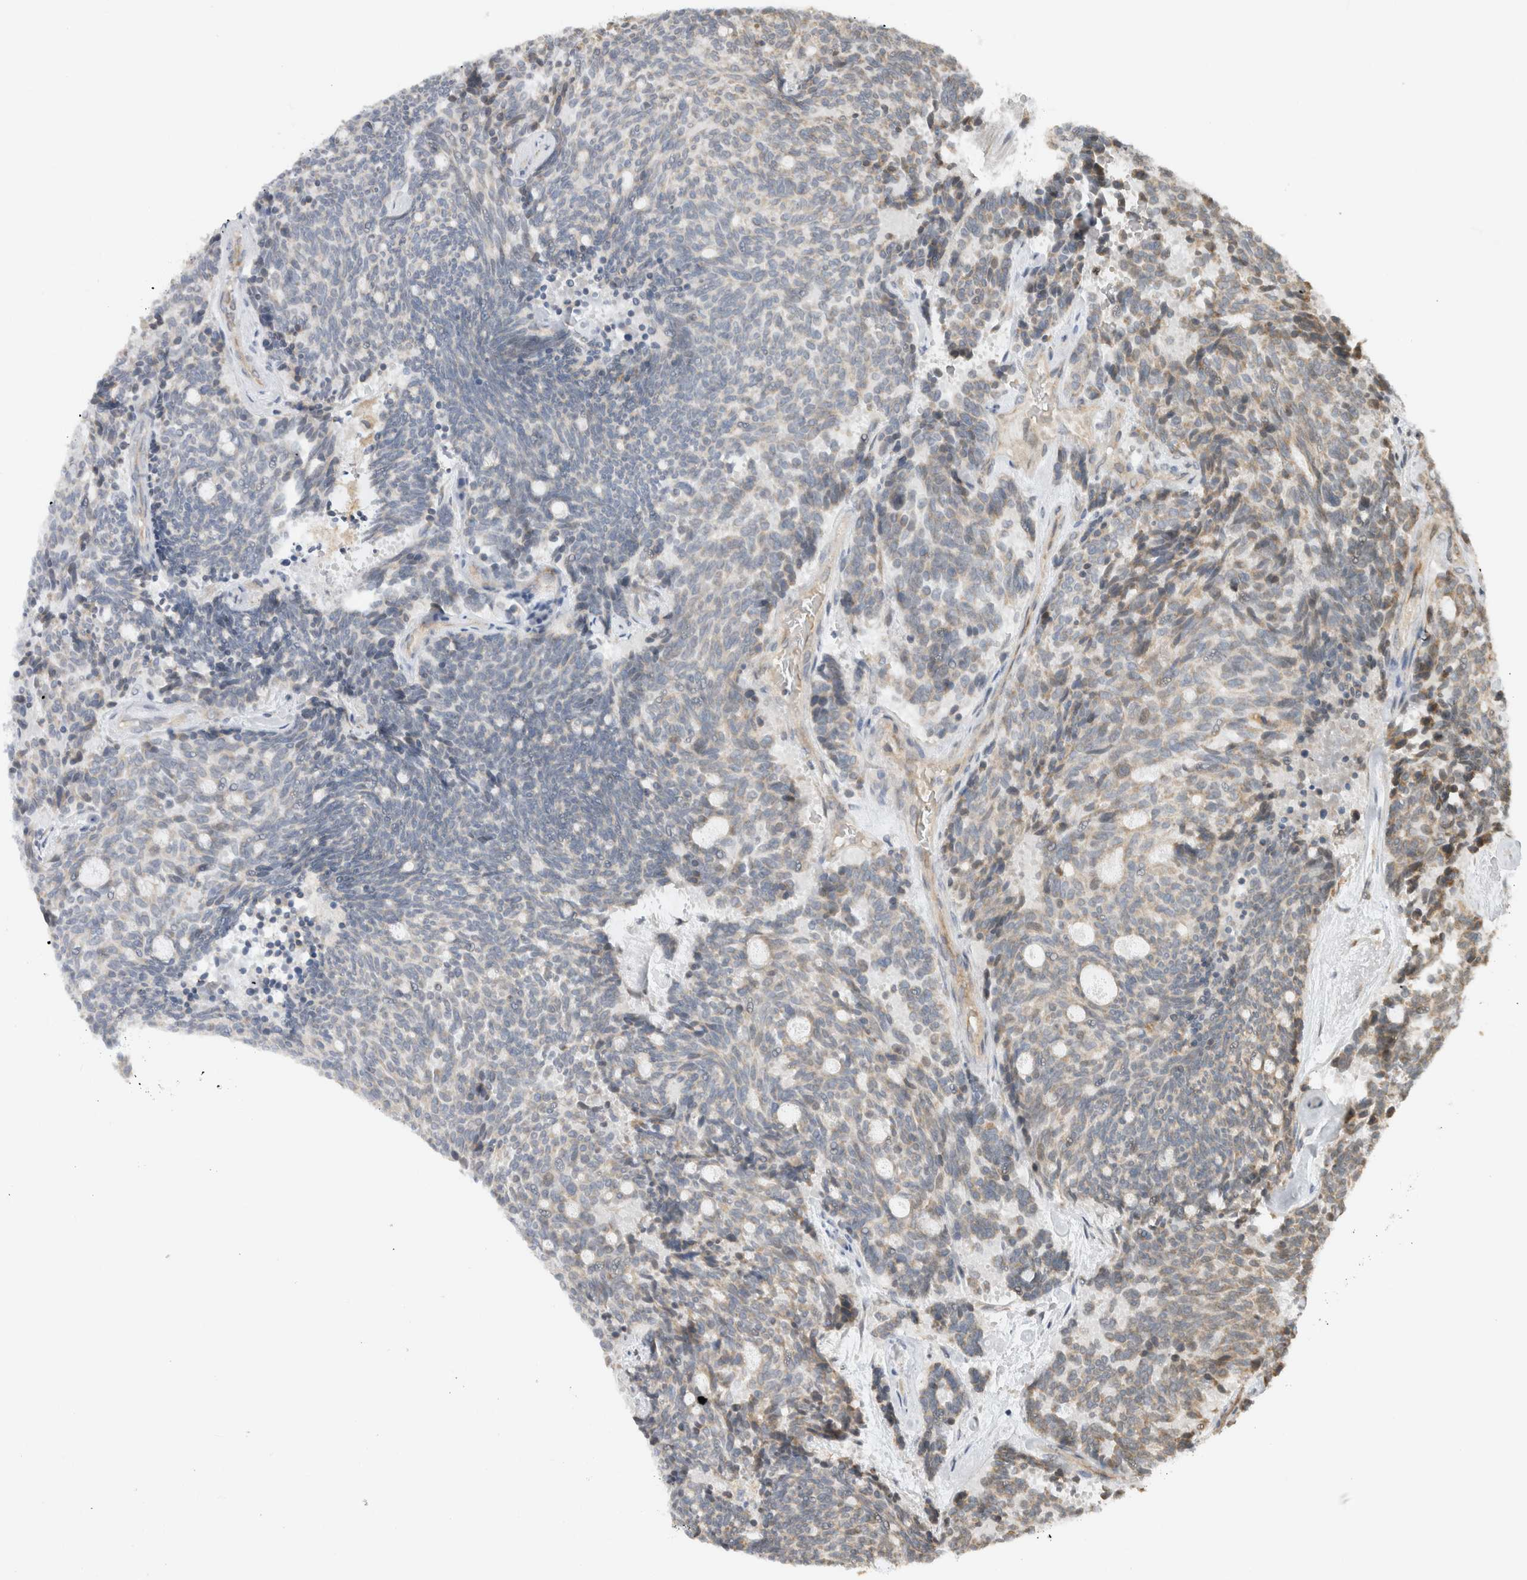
{"staining": {"intensity": "weak", "quantity": "<25%", "location": "cytoplasmic/membranous"}, "tissue": "carcinoid", "cell_type": "Tumor cells", "image_type": "cancer", "snomed": [{"axis": "morphology", "description": "Carcinoid, malignant, NOS"}, {"axis": "topography", "description": "Pancreas"}], "caption": "Immunohistochemical staining of human carcinoid demonstrates no significant positivity in tumor cells. (DAB immunohistochemistry, high magnification).", "gene": "GINS4", "patient": {"sex": "female", "age": 54}}